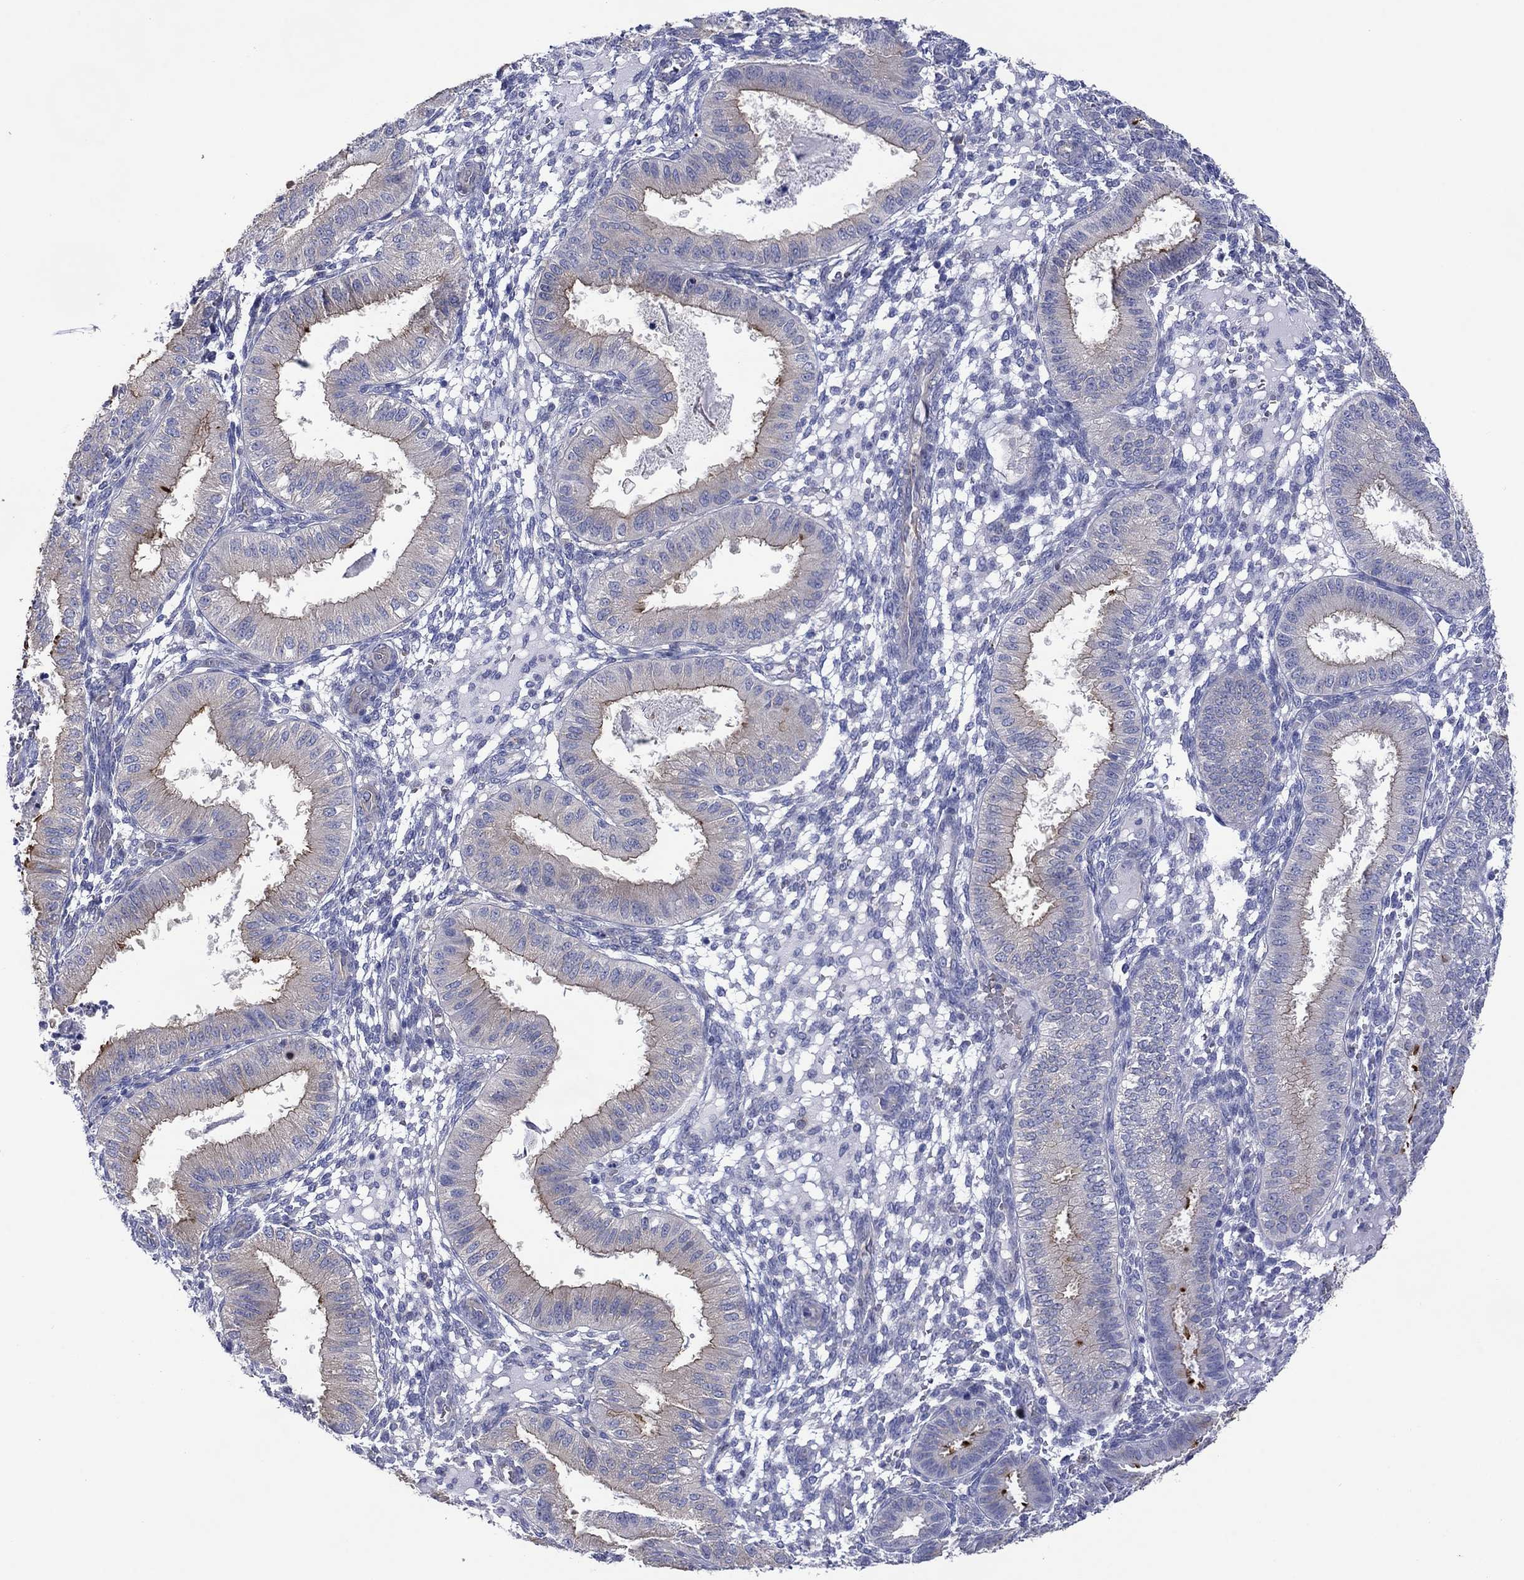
{"staining": {"intensity": "negative", "quantity": "none", "location": "none"}, "tissue": "endometrium", "cell_type": "Cells in endometrial stroma", "image_type": "normal", "snomed": [{"axis": "morphology", "description": "Normal tissue, NOS"}, {"axis": "topography", "description": "Endometrium"}], "caption": "This micrograph is of benign endometrium stained with immunohistochemistry to label a protein in brown with the nuclei are counter-stained blue. There is no expression in cells in endometrial stroma.", "gene": "TPRN", "patient": {"sex": "female", "age": 43}}